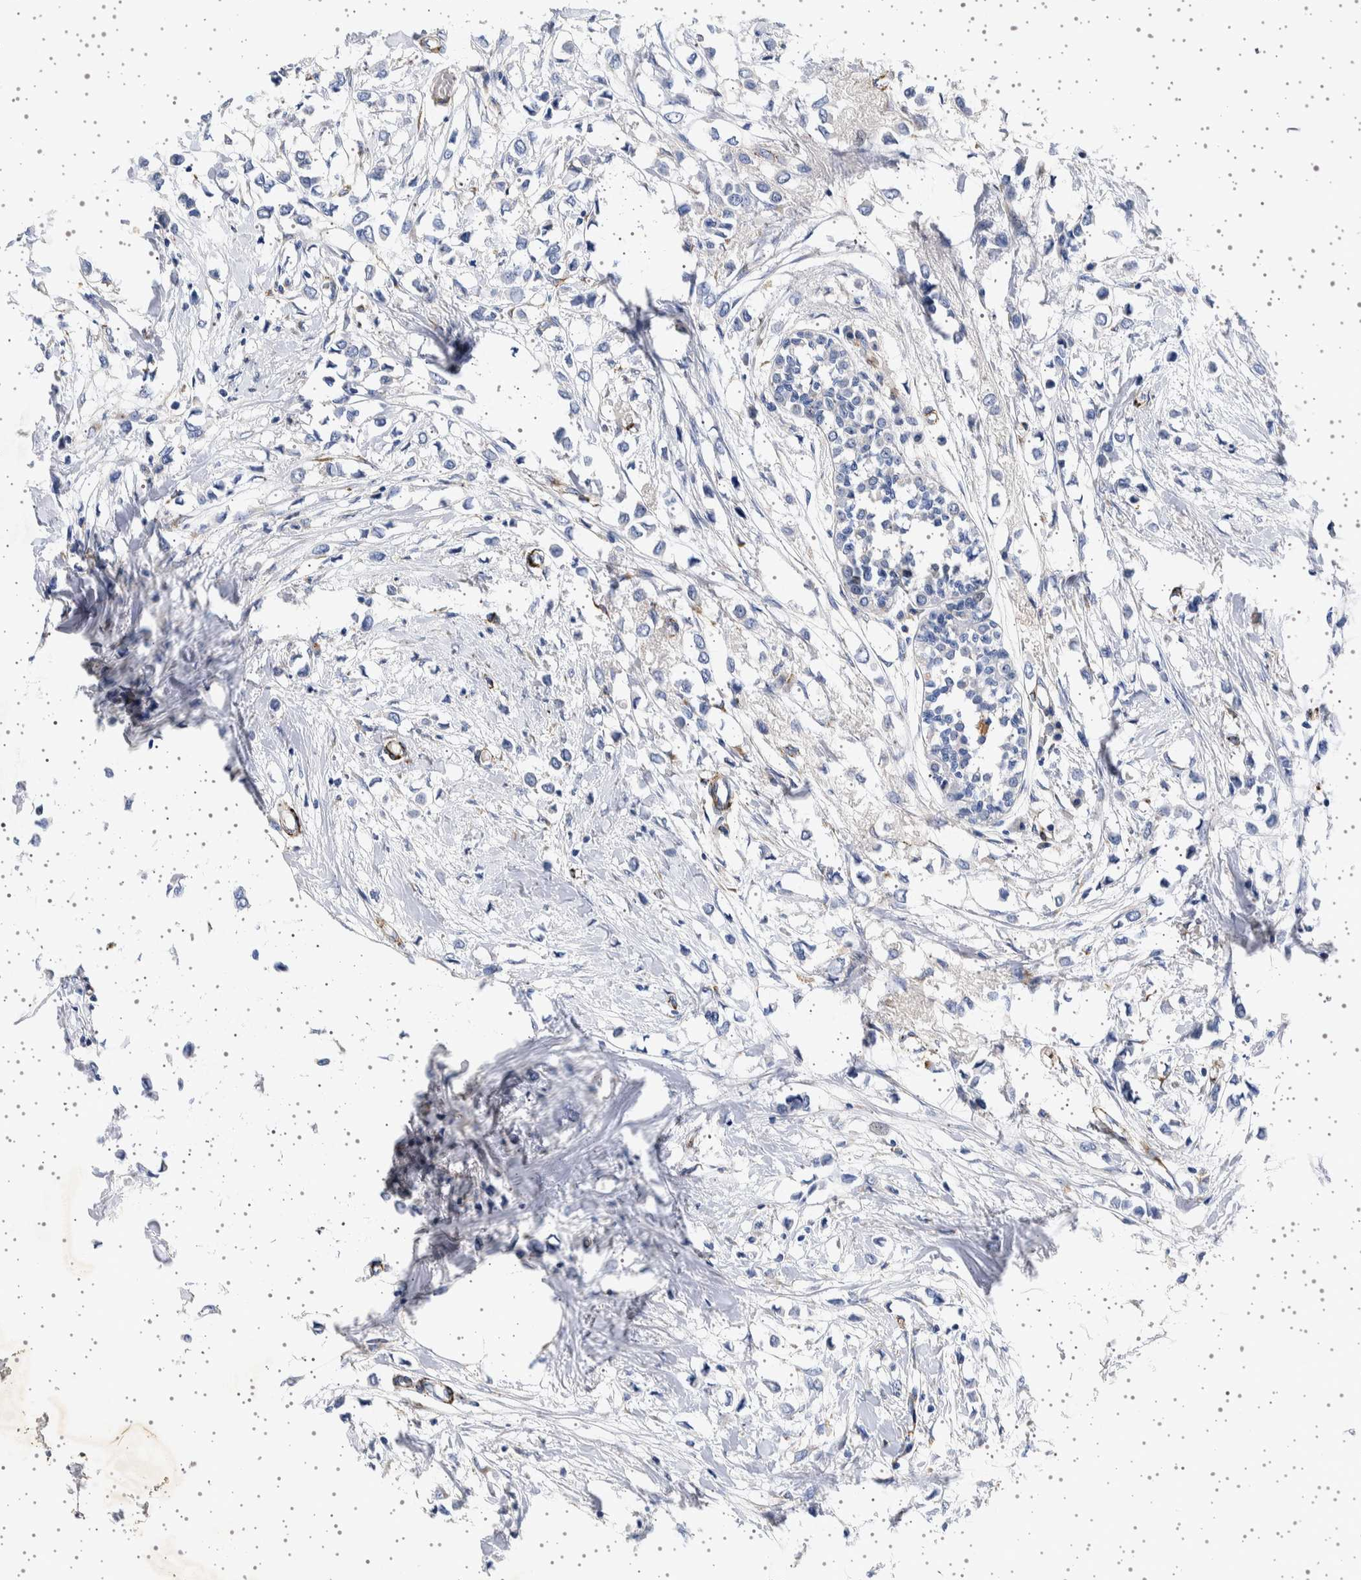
{"staining": {"intensity": "negative", "quantity": "none", "location": "none"}, "tissue": "breast cancer", "cell_type": "Tumor cells", "image_type": "cancer", "snomed": [{"axis": "morphology", "description": "Lobular carcinoma"}, {"axis": "topography", "description": "Breast"}], "caption": "Lobular carcinoma (breast) stained for a protein using IHC displays no expression tumor cells.", "gene": "SEPTIN4", "patient": {"sex": "female", "age": 51}}